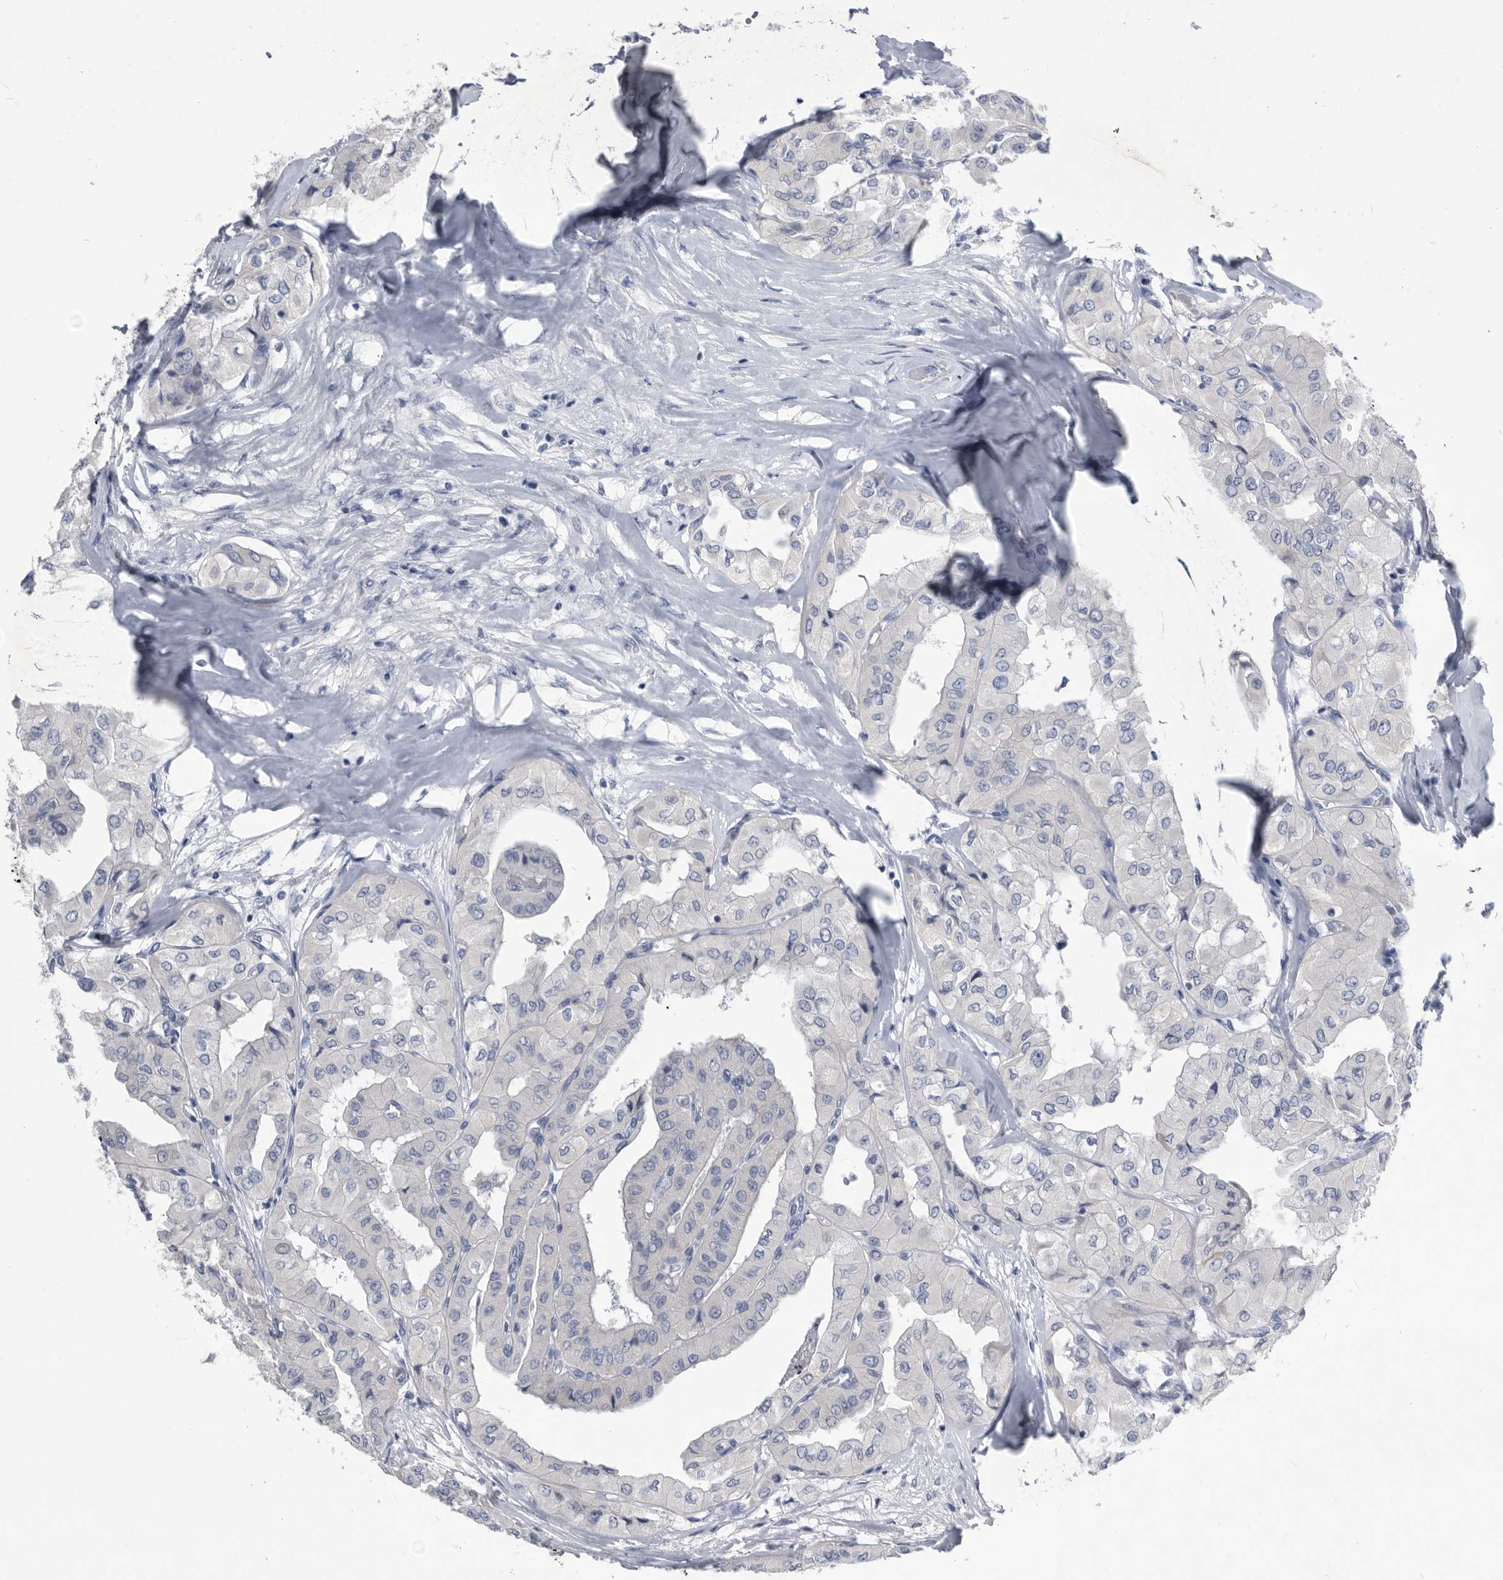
{"staining": {"intensity": "negative", "quantity": "none", "location": "none"}, "tissue": "thyroid cancer", "cell_type": "Tumor cells", "image_type": "cancer", "snomed": [{"axis": "morphology", "description": "Papillary adenocarcinoma, NOS"}, {"axis": "topography", "description": "Thyroid gland"}], "caption": "Immunohistochemical staining of thyroid cancer exhibits no significant expression in tumor cells.", "gene": "BTBD6", "patient": {"sex": "female", "age": 59}}